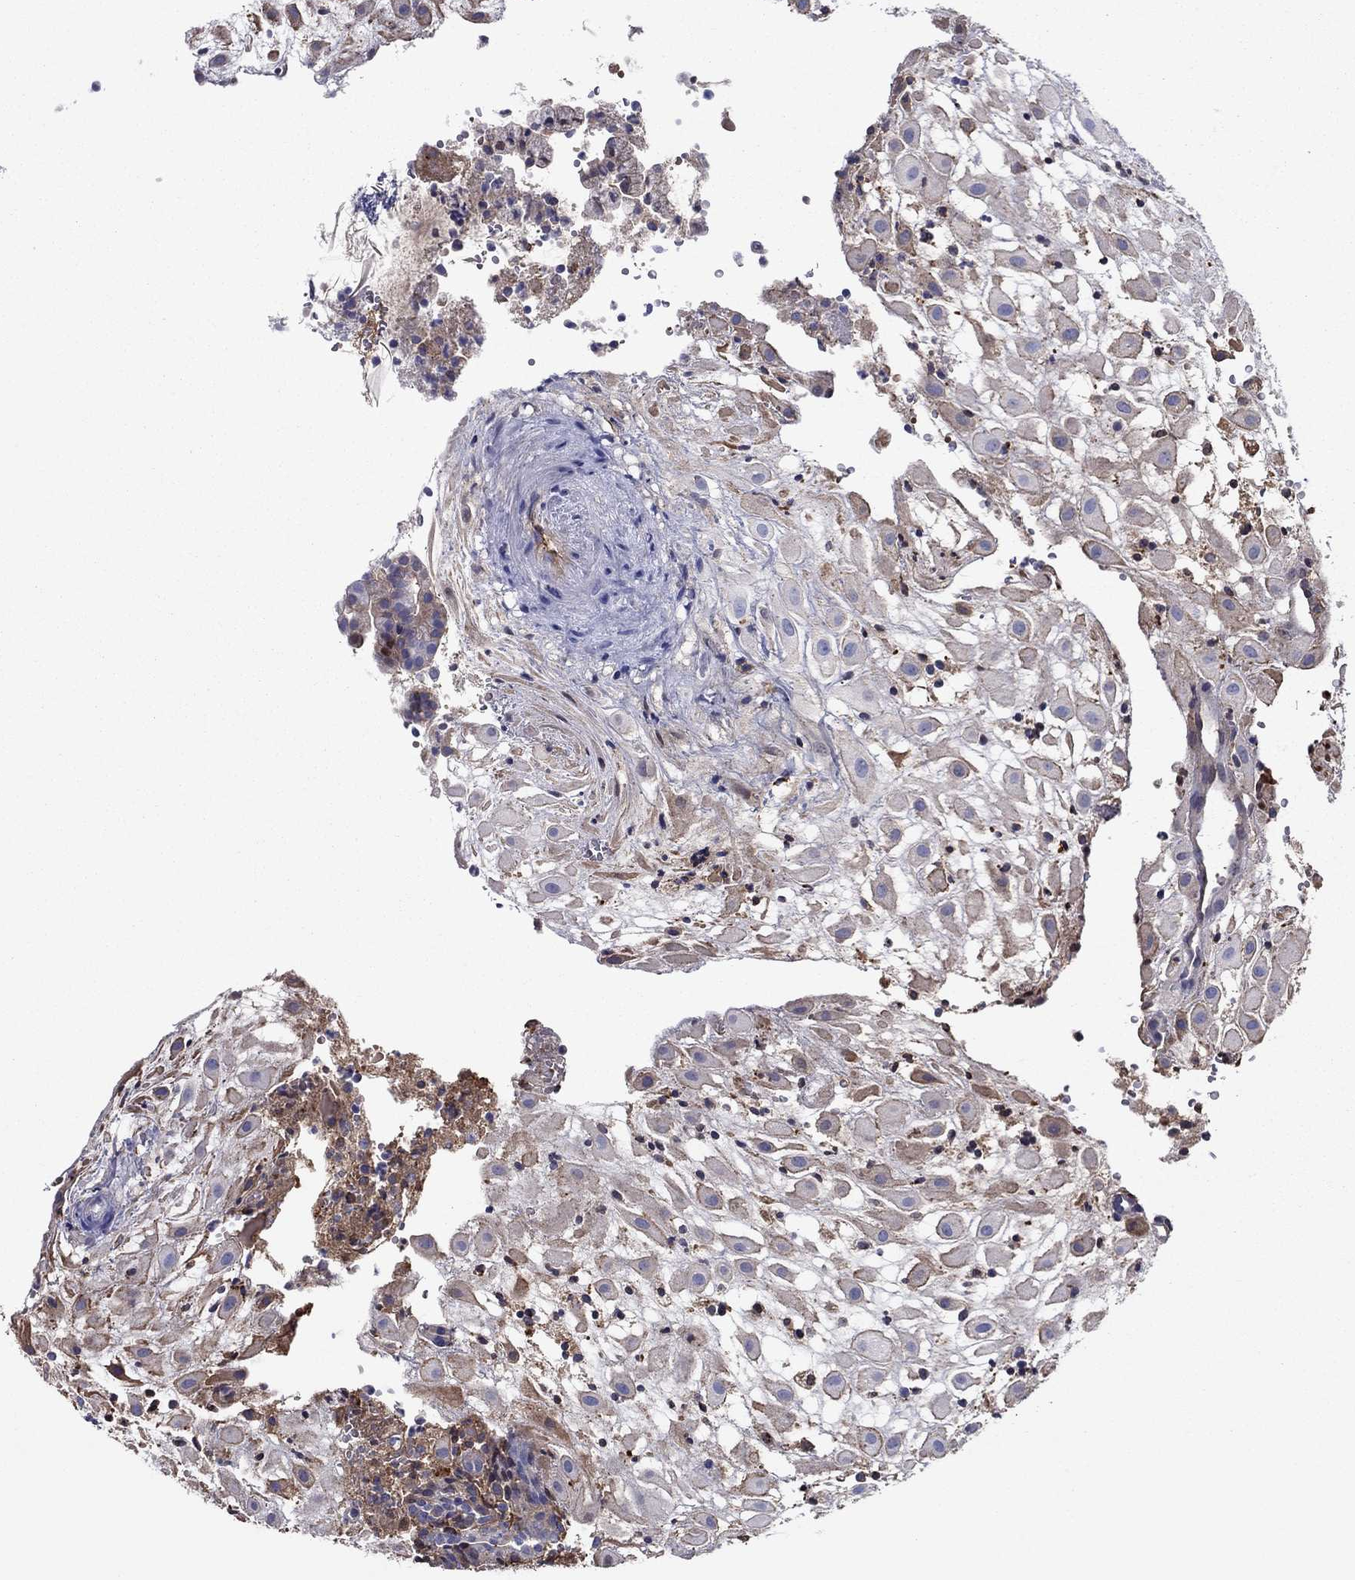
{"staining": {"intensity": "weak", "quantity": "<25%", "location": "cytoplasmic/membranous"}, "tissue": "placenta", "cell_type": "Decidual cells", "image_type": "normal", "snomed": [{"axis": "morphology", "description": "Normal tissue, NOS"}, {"axis": "topography", "description": "Placenta"}], "caption": "Human placenta stained for a protein using immunohistochemistry (IHC) exhibits no expression in decidual cells.", "gene": "HPX", "patient": {"sex": "female", "age": 24}}